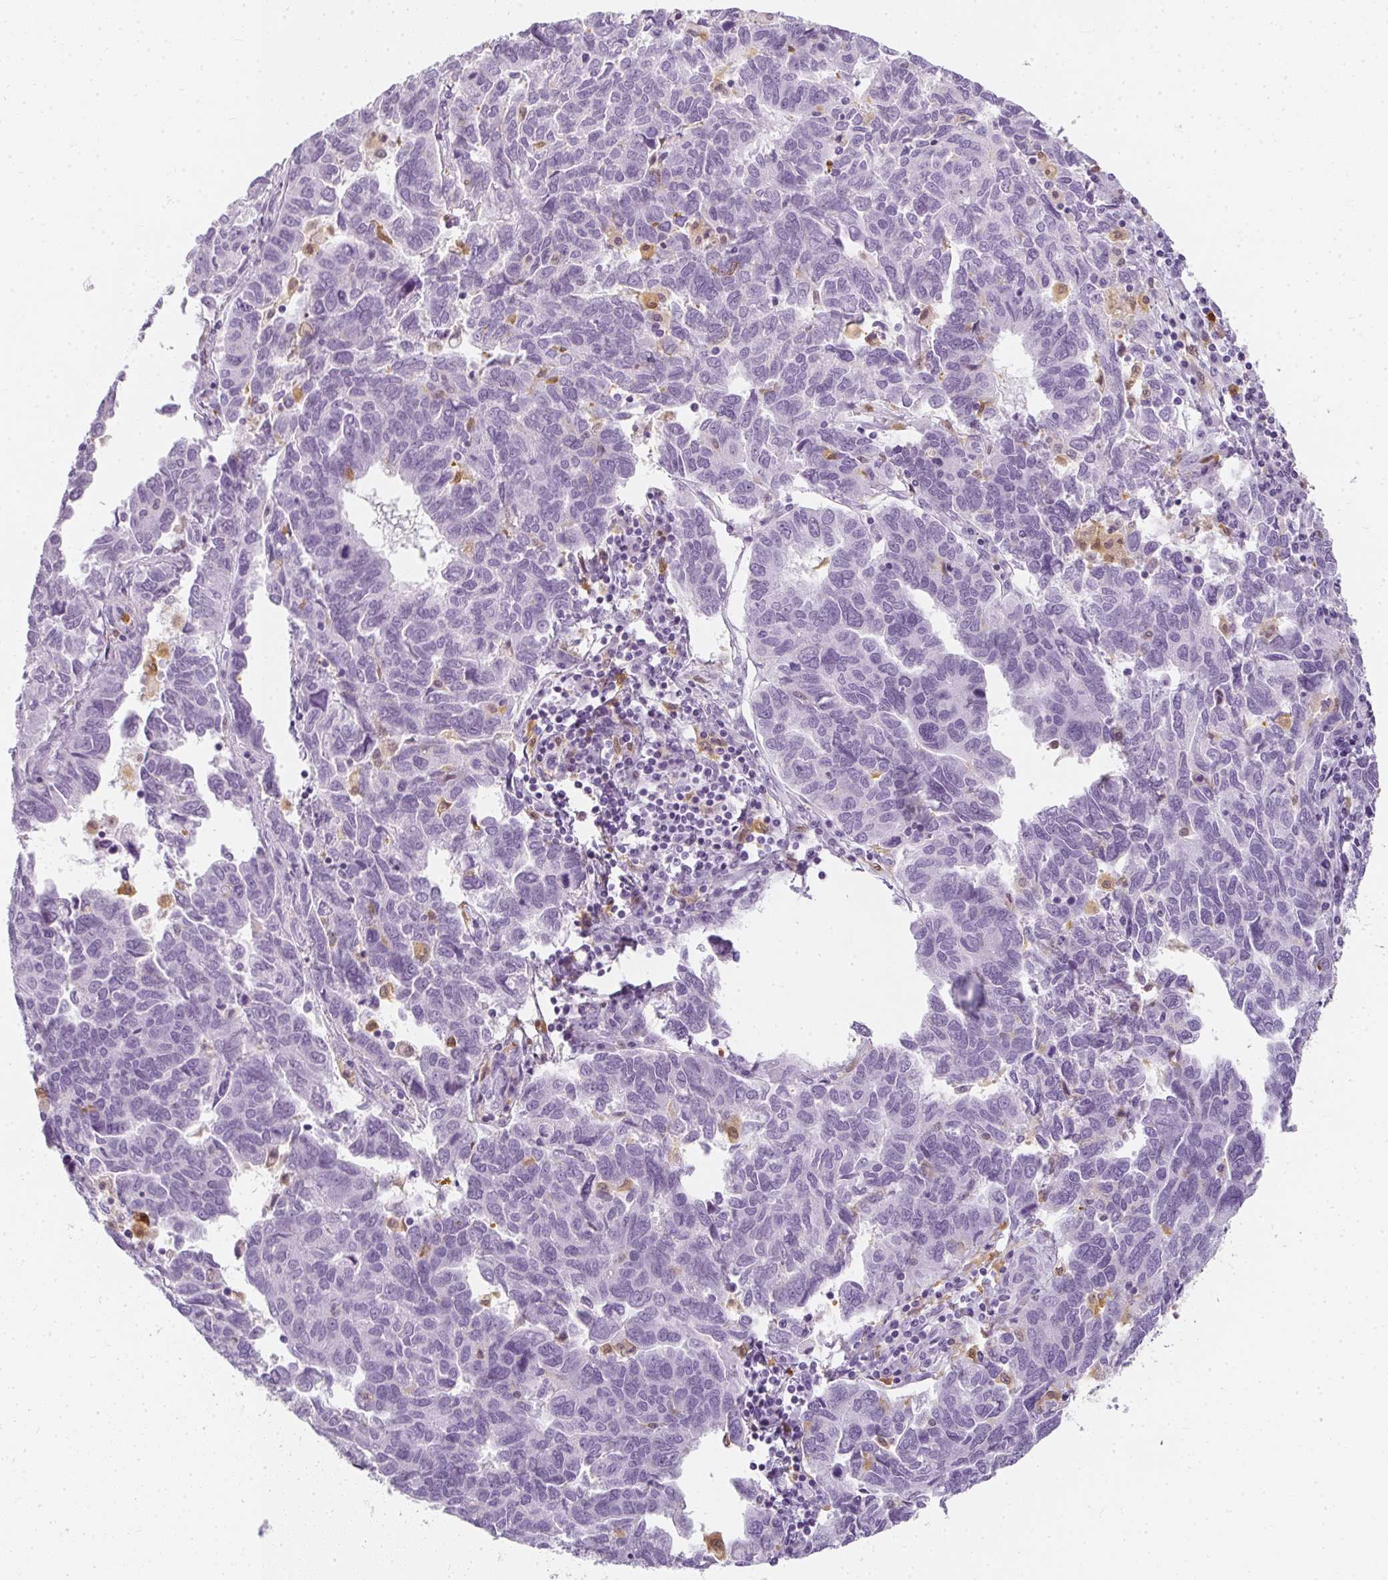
{"staining": {"intensity": "negative", "quantity": "none", "location": "none"}, "tissue": "ovarian cancer", "cell_type": "Tumor cells", "image_type": "cancer", "snomed": [{"axis": "morphology", "description": "Cystadenocarcinoma, serous, NOS"}, {"axis": "topography", "description": "Ovary"}], "caption": "An image of ovarian cancer (serous cystadenocarcinoma) stained for a protein reveals no brown staining in tumor cells.", "gene": "HK3", "patient": {"sex": "female", "age": 64}}